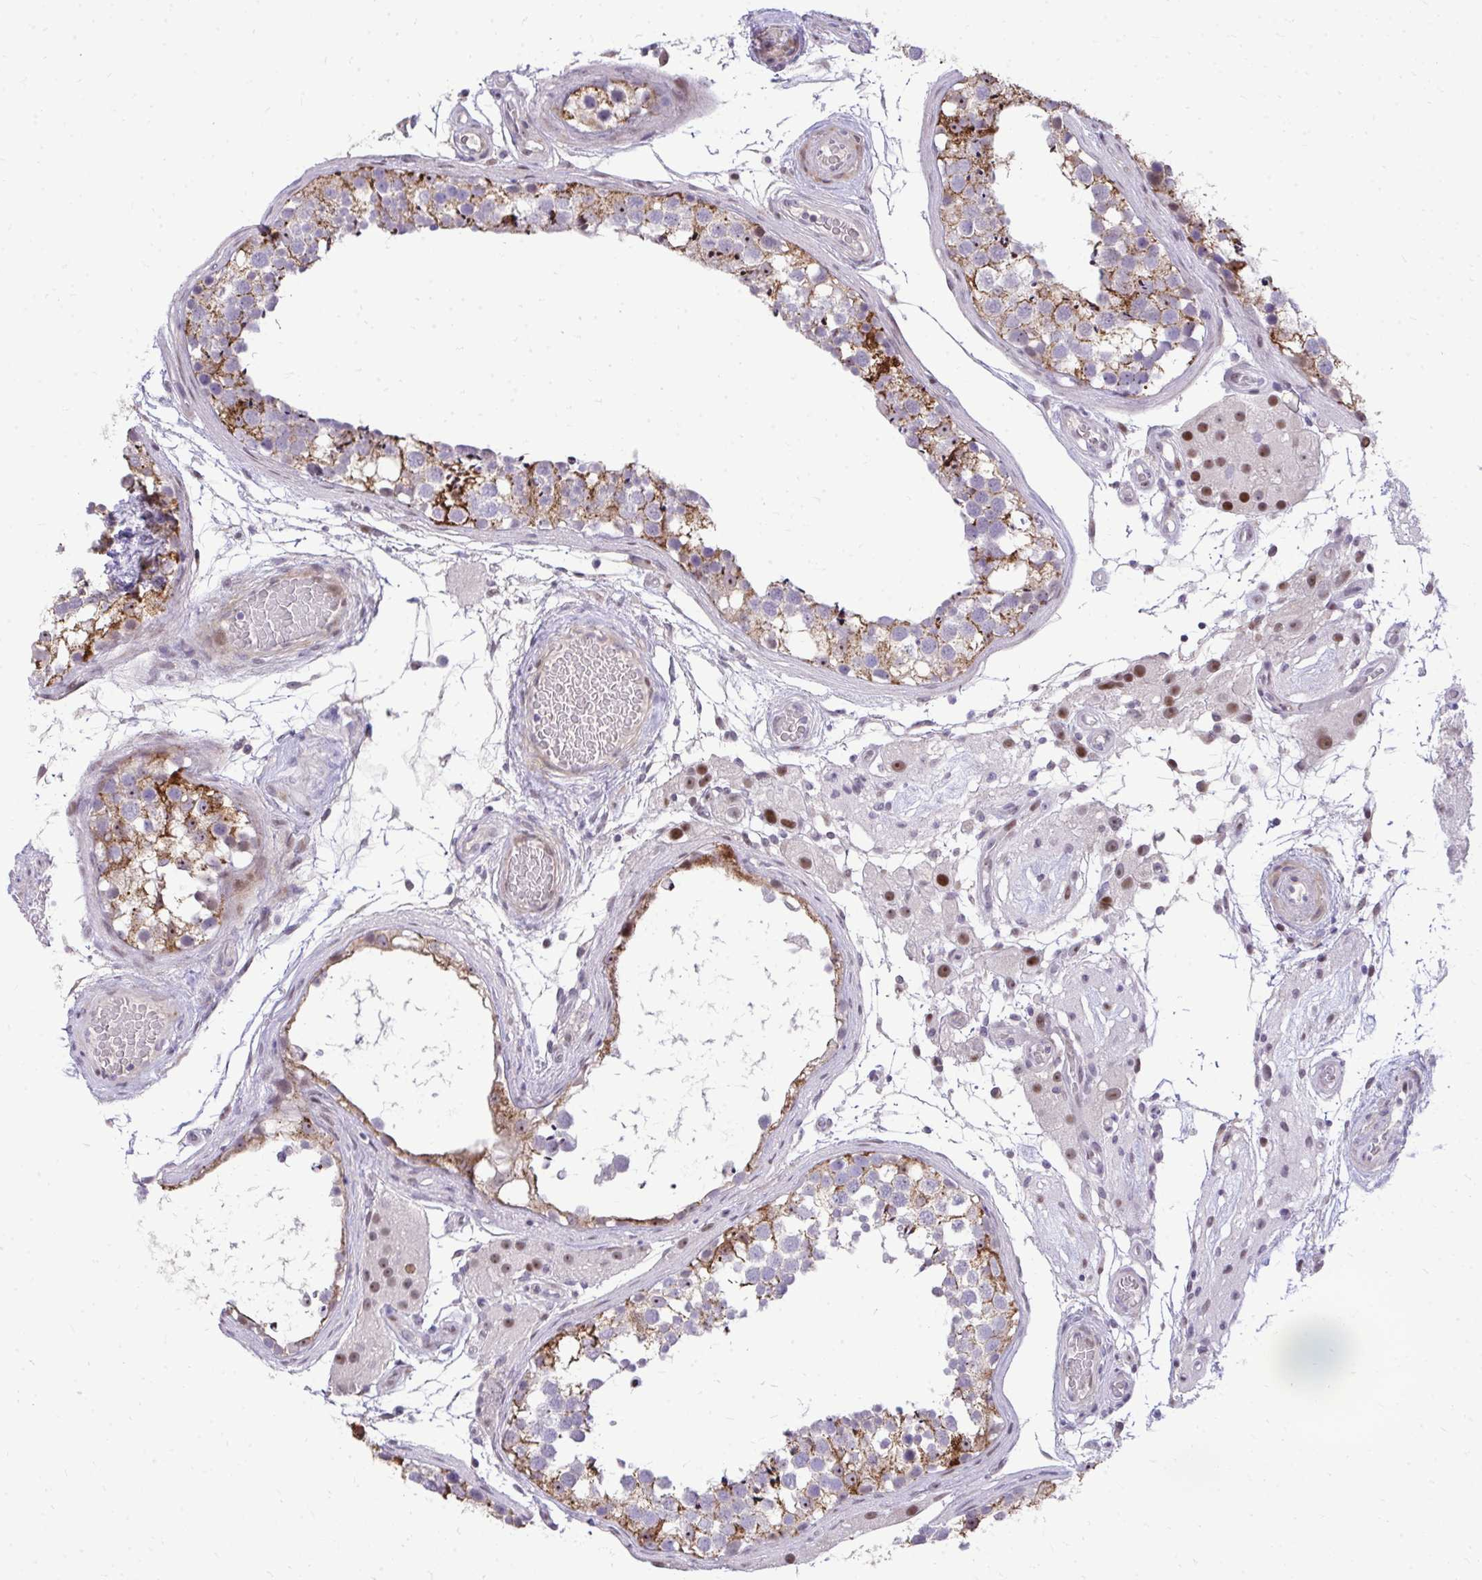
{"staining": {"intensity": "moderate", "quantity": "<25%", "location": "cytoplasmic/membranous"}, "tissue": "testis", "cell_type": "Cells in seminiferous ducts", "image_type": "normal", "snomed": [{"axis": "morphology", "description": "Normal tissue, NOS"}, {"axis": "morphology", "description": "Seminoma, NOS"}, {"axis": "topography", "description": "Testis"}], "caption": "Protein analysis of unremarkable testis shows moderate cytoplasmic/membranous expression in approximately <25% of cells in seminiferous ducts. (Stains: DAB in brown, nuclei in blue, Microscopy: brightfield microscopy at high magnification).", "gene": "DLX4", "patient": {"sex": "male", "age": 65}}